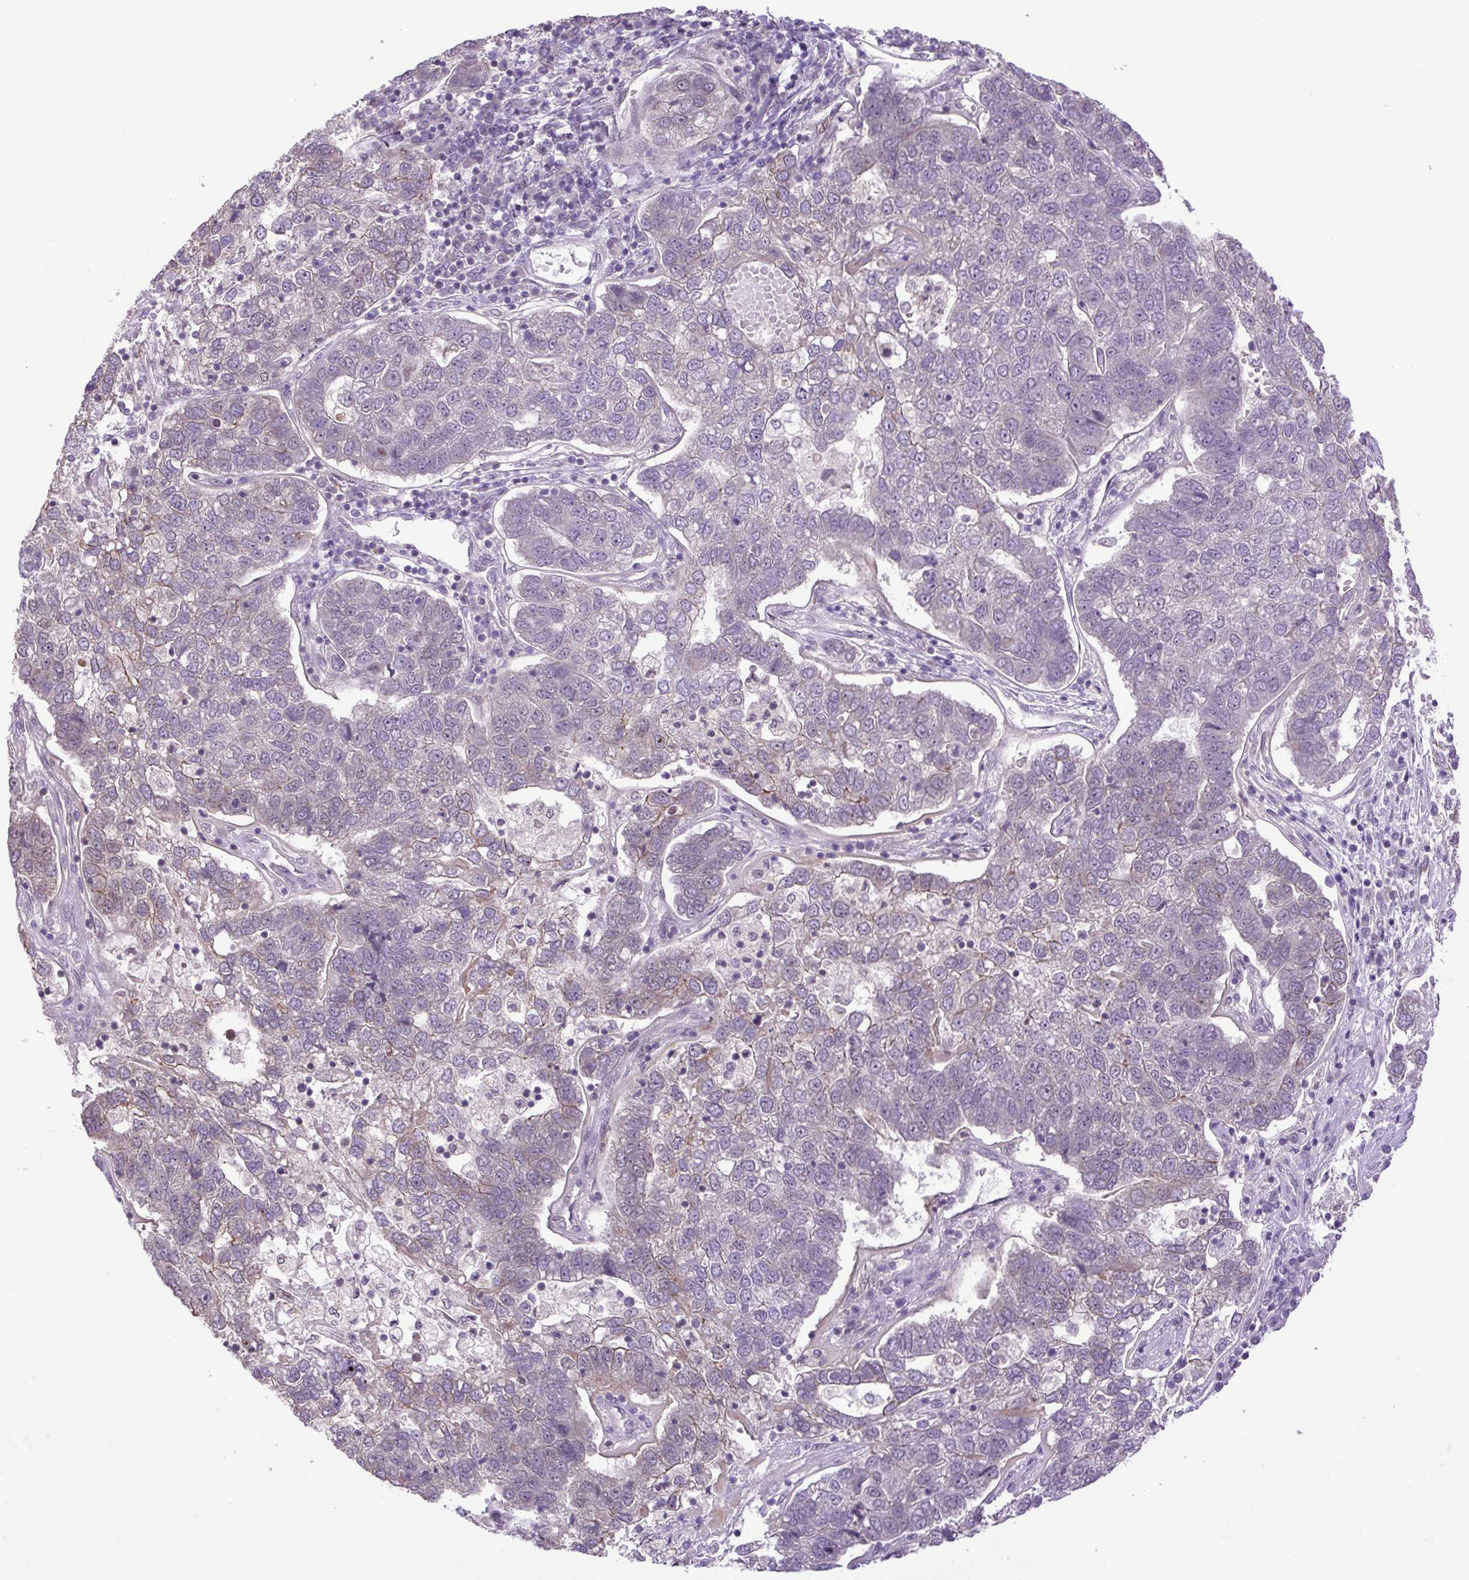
{"staining": {"intensity": "weak", "quantity": "<25%", "location": "cytoplasmic/membranous"}, "tissue": "pancreatic cancer", "cell_type": "Tumor cells", "image_type": "cancer", "snomed": [{"axis": "morphology", "description": "Adenocarcinoma, NOS"}, {"axis": "topography", "description": "Pancreas"}], "caption": "Tumor cells show no significant protein staining in pancreatic cancer (adenocarcinoma). Nuclei are stained in blue.", "gene": "KPNA1", "patient": {"sex": "female", "age": 61}}